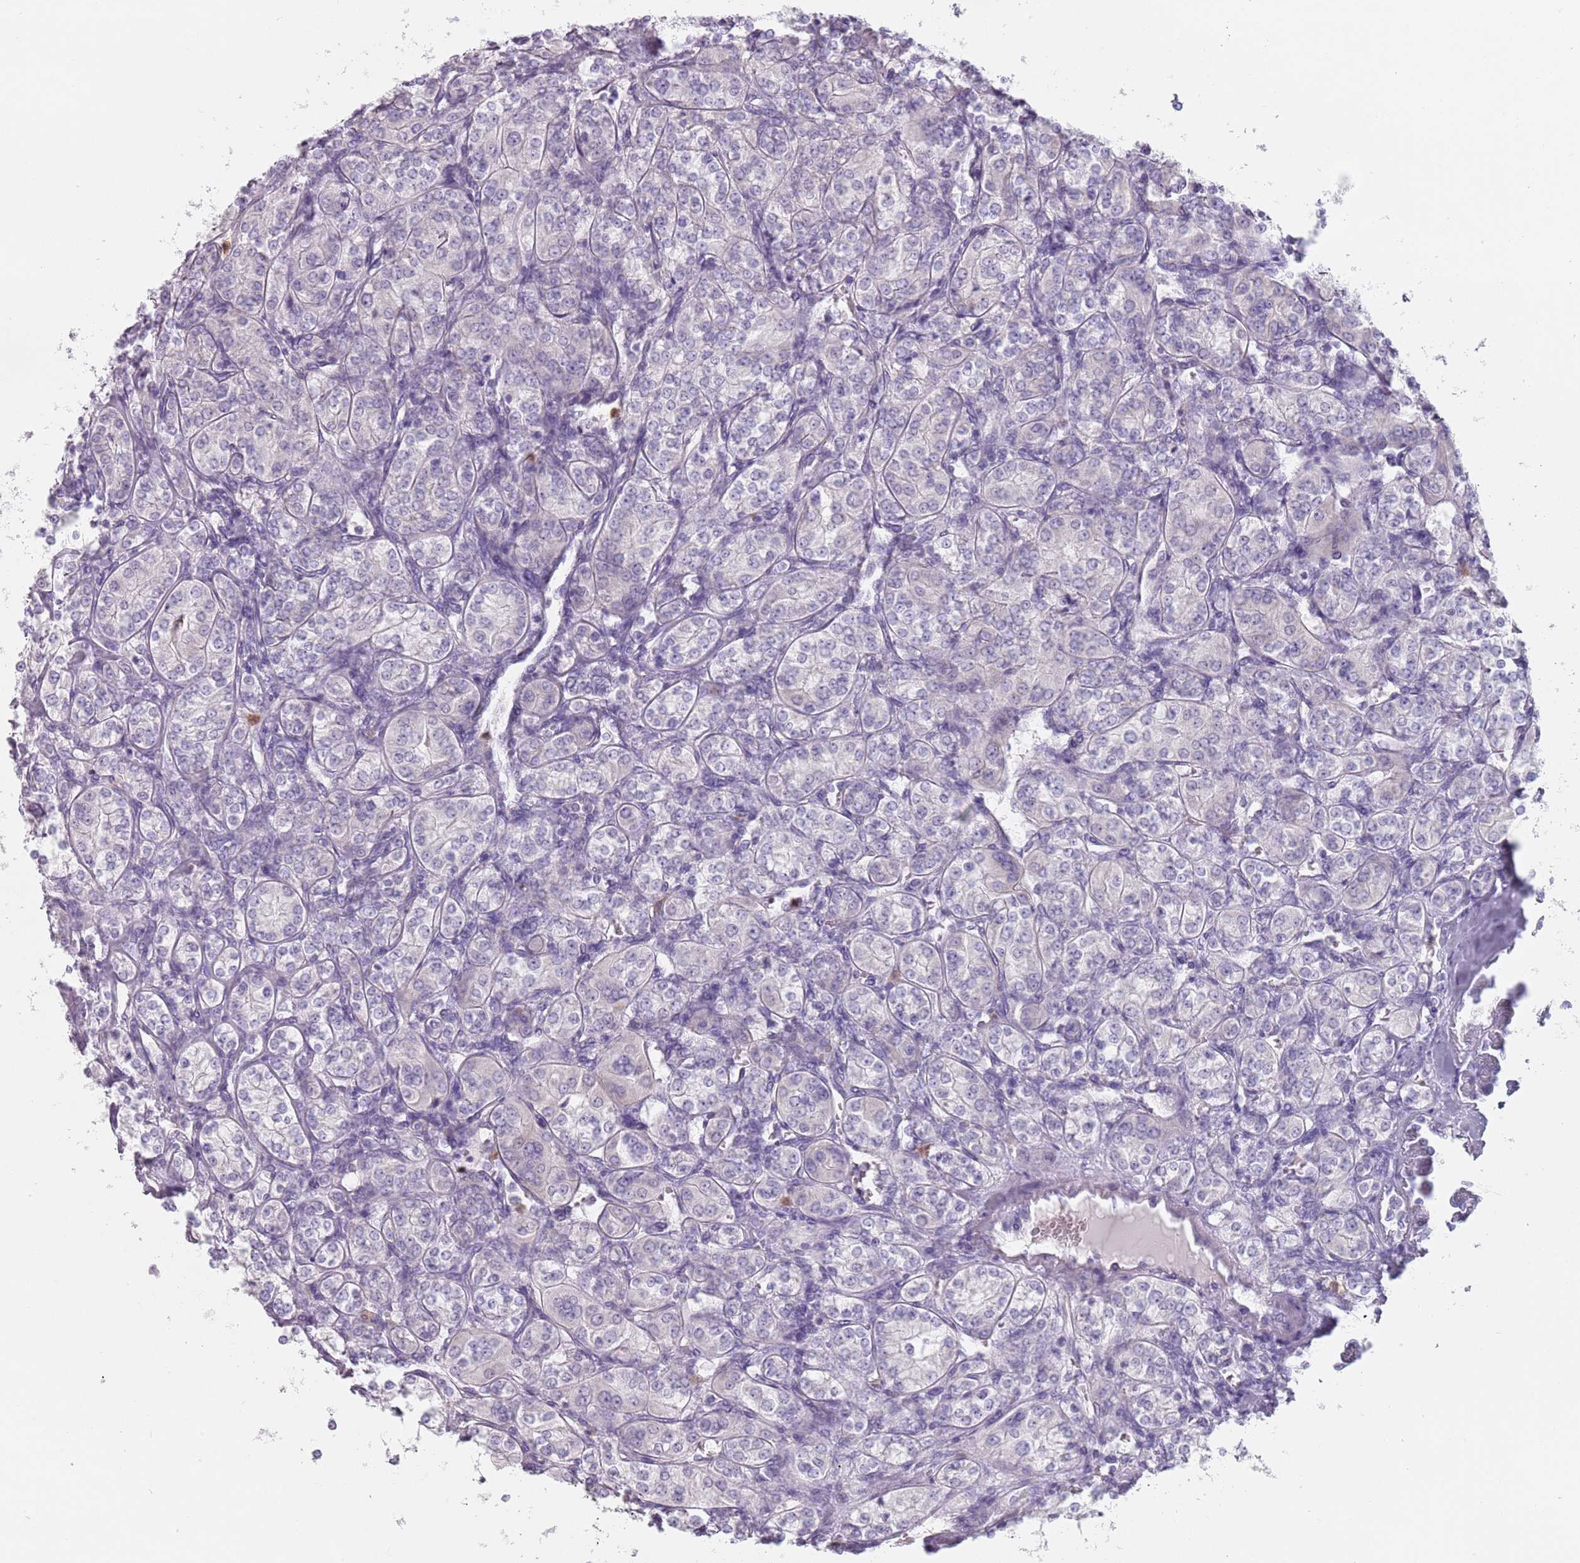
{"staining": {"intensity": "negative", "quantity": "none", "location": "none"}, "tissue": "renal cancer", "cell_type": "Tumor cells", "image_type": "cancer", "snomed": [{"axis": "morphology", "description": "Adenocarcinoma, NOS"}, {"axis": "topography", "description": "Kidney"}], "caption": "Tumor cells are negative for brown protein staining in renal cancer (adenocarcinoma).", "gene": "ZNF584", "patient": {"sex": "male", "age": 77}}